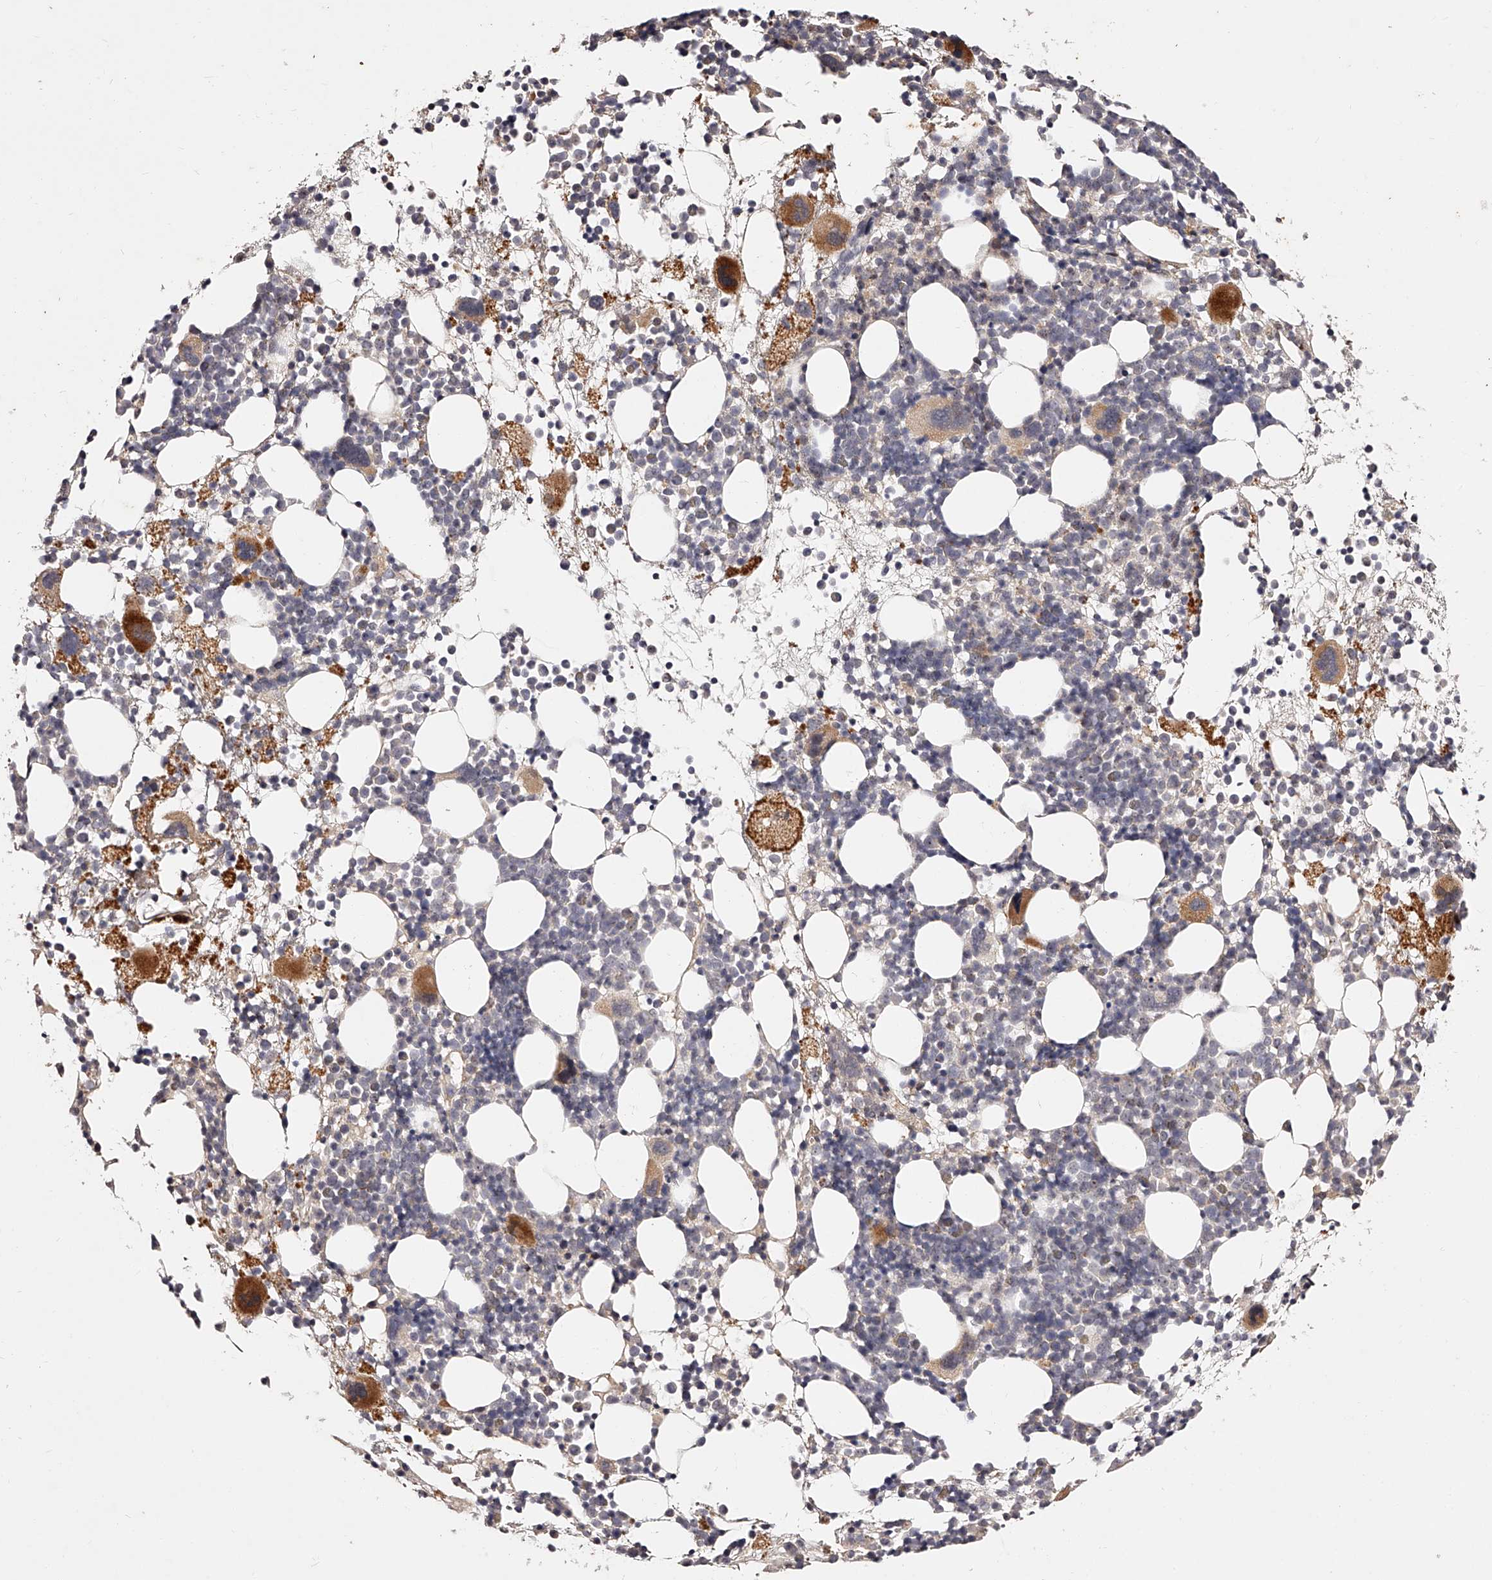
{"staining": {"intensity": "moderate", "quantity": "<25%", "location": "cytoplasmic/membranous"}, "tissue": "bone marrow", "cell_type": "Hematopoietic cells", "image_type": "normal", "snomed": [{"axis": "morphology", "description": "Normal tissue, NOS"}, {"axis": "topography", "description": "Bone marrow"}], "caption": "The micrograph exhibits a brown stain indicating the presence of a protein in the cytoplasmic/membranous of hematopoietic cells in bone marrow. (DAB IHC, brown staining for protein, blue staining for nuclei).", "gene": "PHACTR1", "patient": {"sex": "female", "age": 57}}